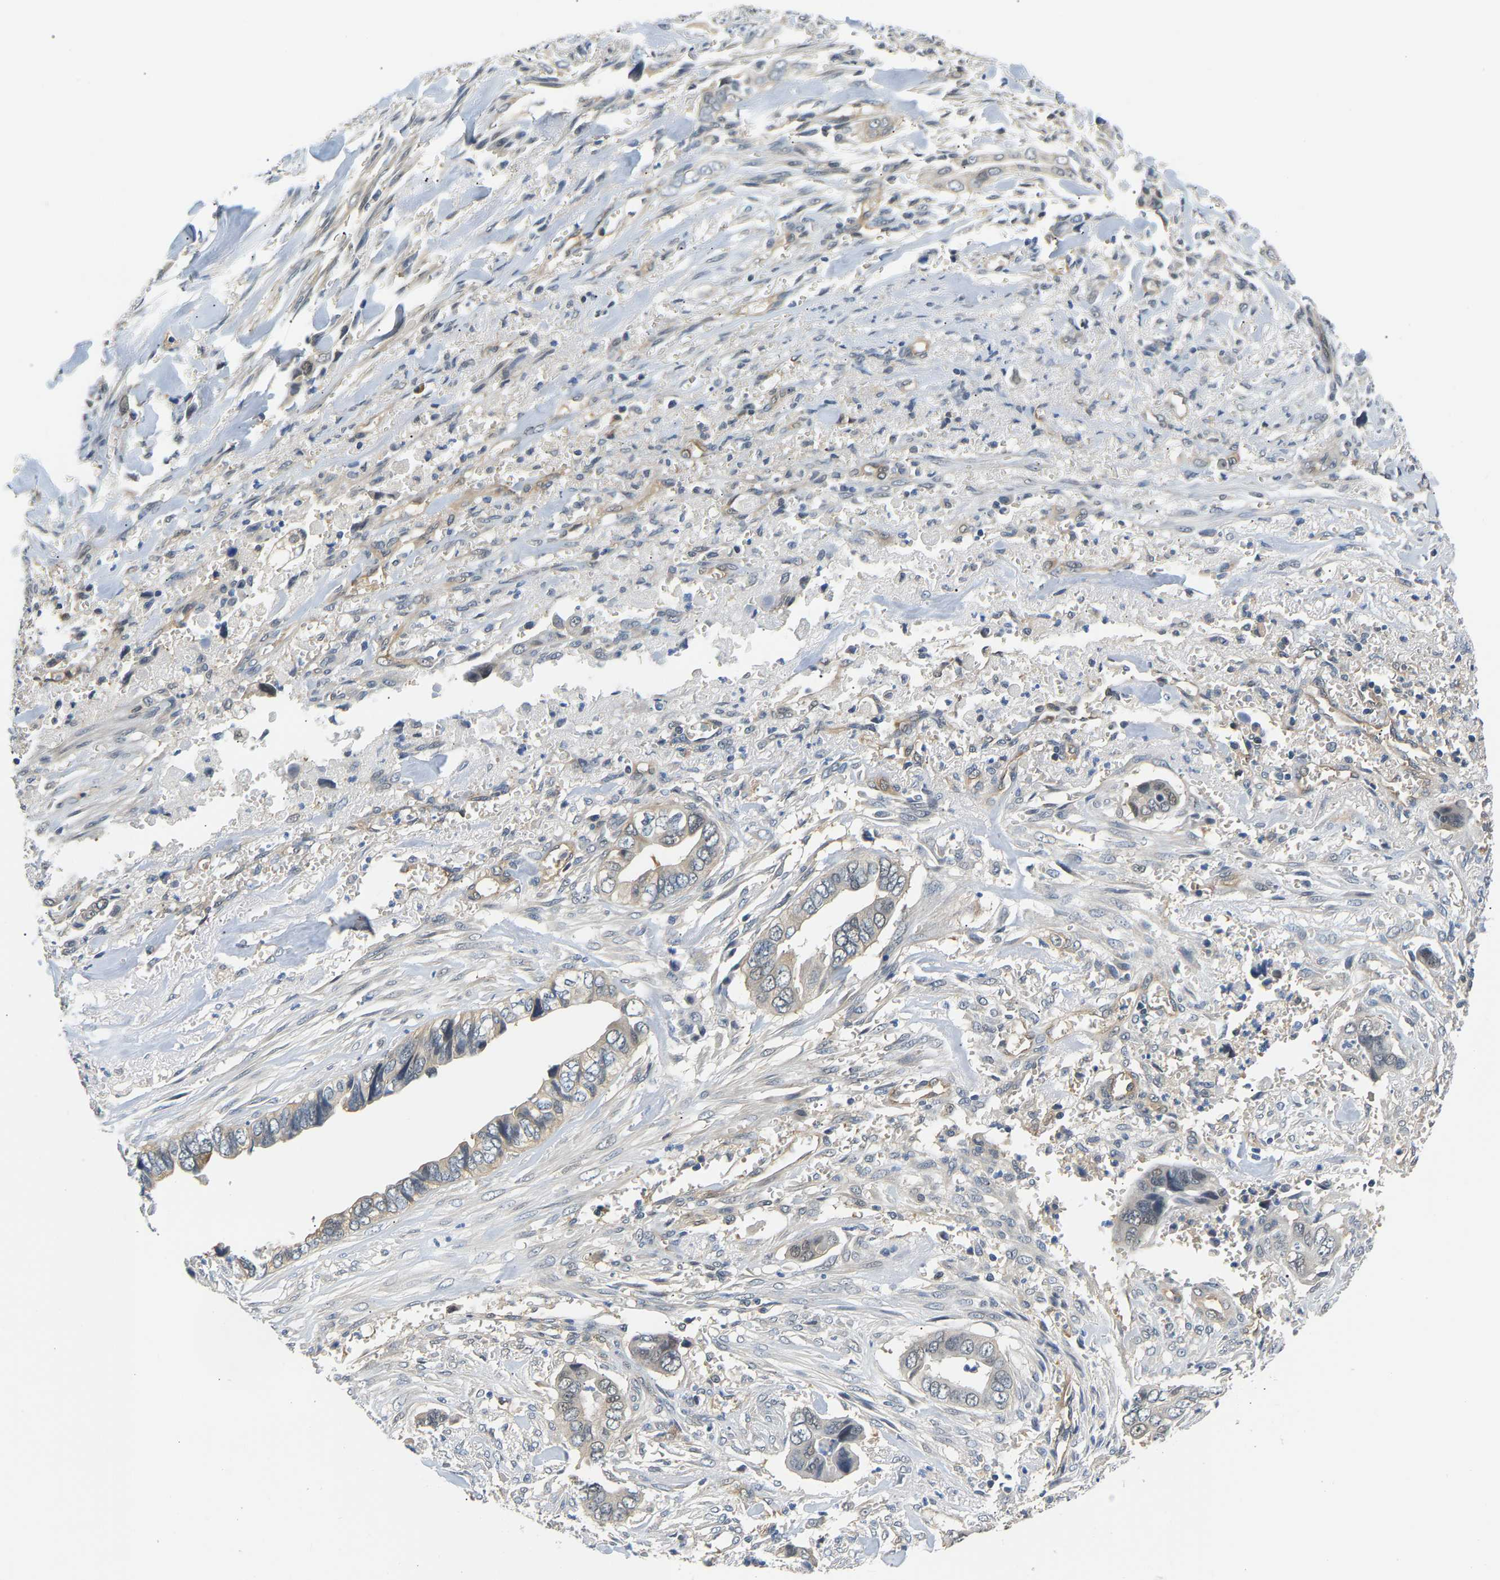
{"staining": {"intensity": "weak", "quantity": "<25%", "location": "cytoplasmic/membranous"}, "tissue": "liver cancer", "cell_type": "Tumor cells", "image_type": "cancer", "snomed": [{"axis": "morphology", "description": "Cholangiocarcinoma"}, {"axis": "topography", "description": "Liver"}], "caption": "Tumor cells show no significant protein staining in cholangiocarcinoma (liver).", "gene": "ARHGEF12", "patient": {"sex": "female", "age": 79}}